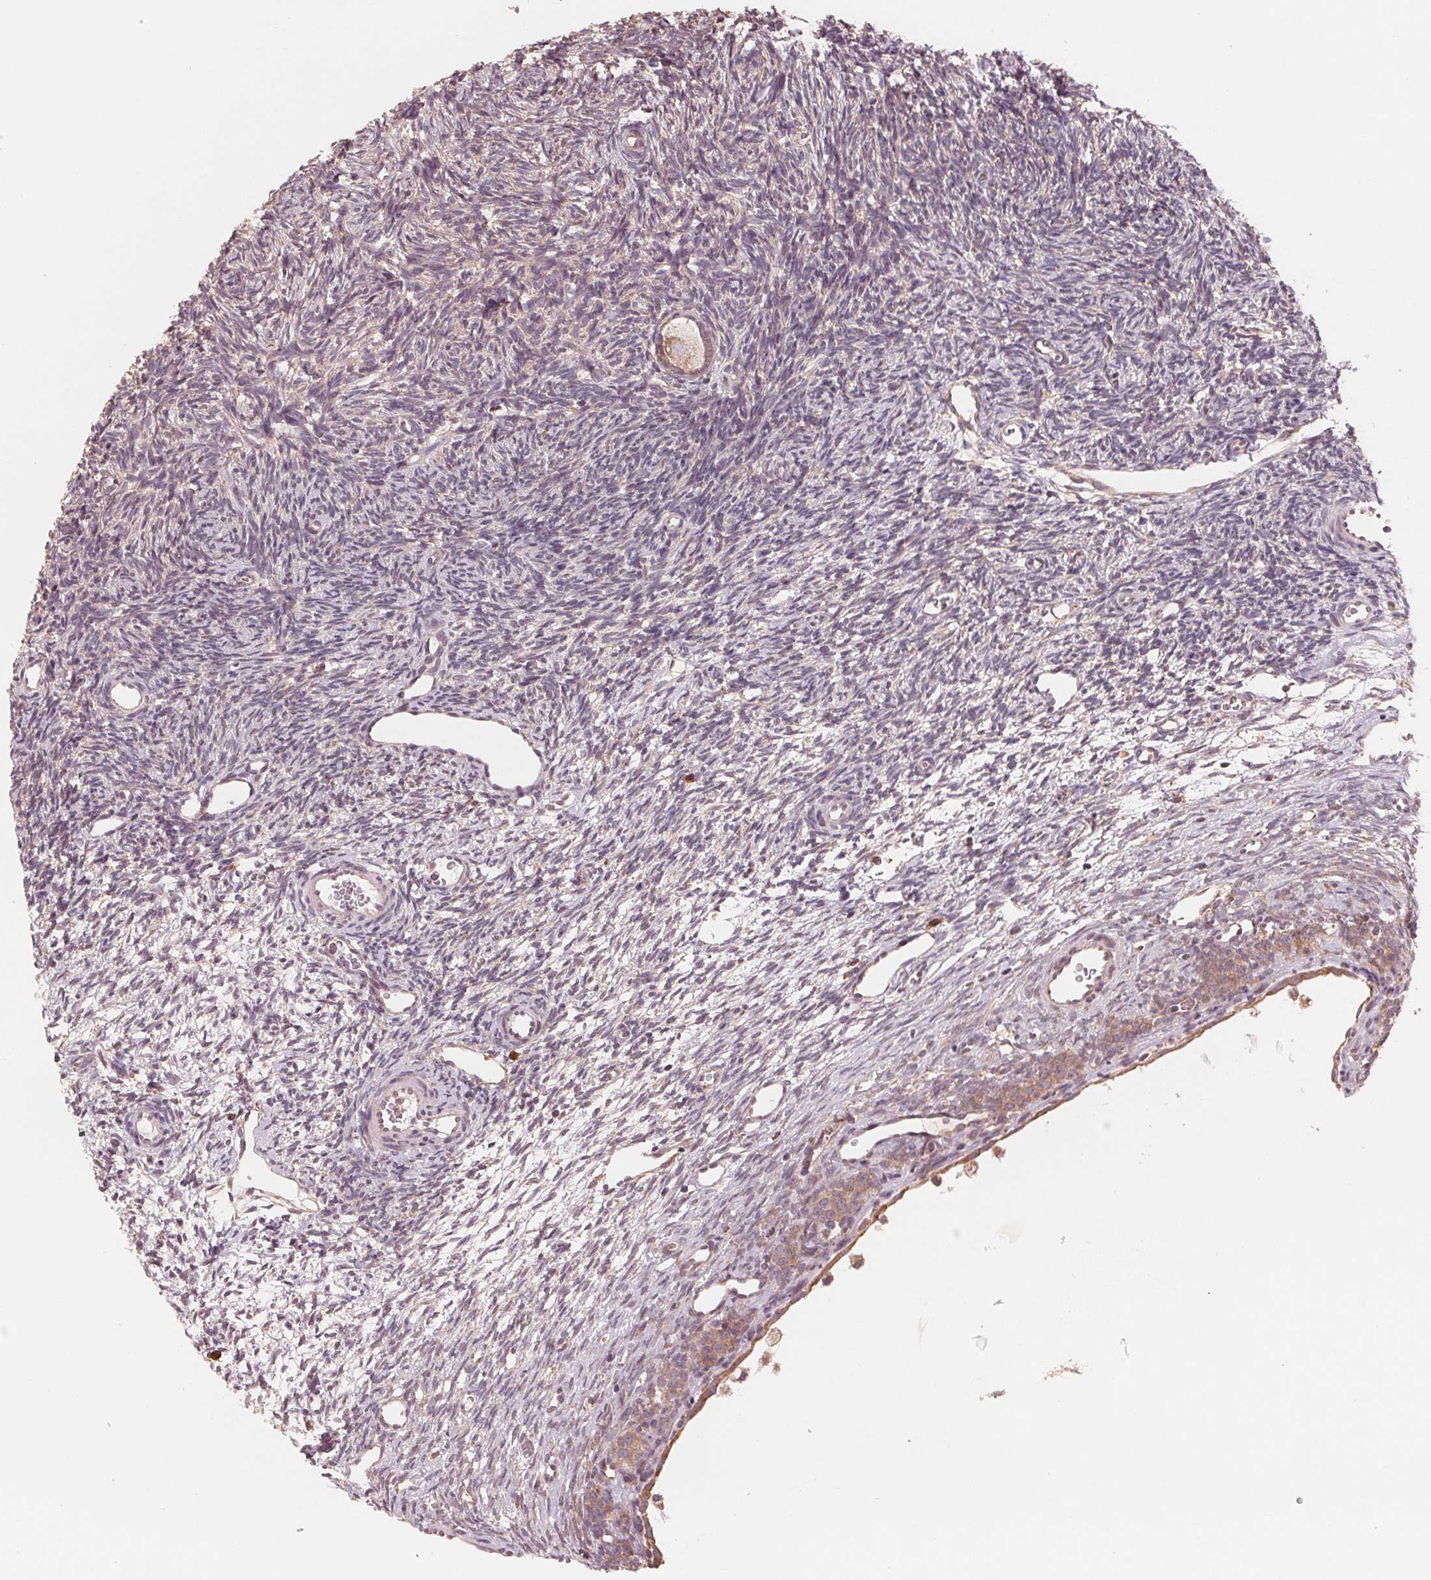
{"staining": {"intensity": "weak", "quantity": ">75%", "location": "cytoplasmic/membranous"}, "tissue": "ovary", "cell_type": "Follicle cells", "image_type": "normal", "snomed": [{"axis": "morphology", "description": "Normal tissue, NOS"}, {"axis": "topography", "description": "Ovary"}], "caption": "Benign ovary demonstrates weak cytoplasmic/membranous expression in about >75% of follicle cells, visualized by immunohistochemistry.", "gene": "GIGYF2", "patient": {"sex": "female", "age": 34}}